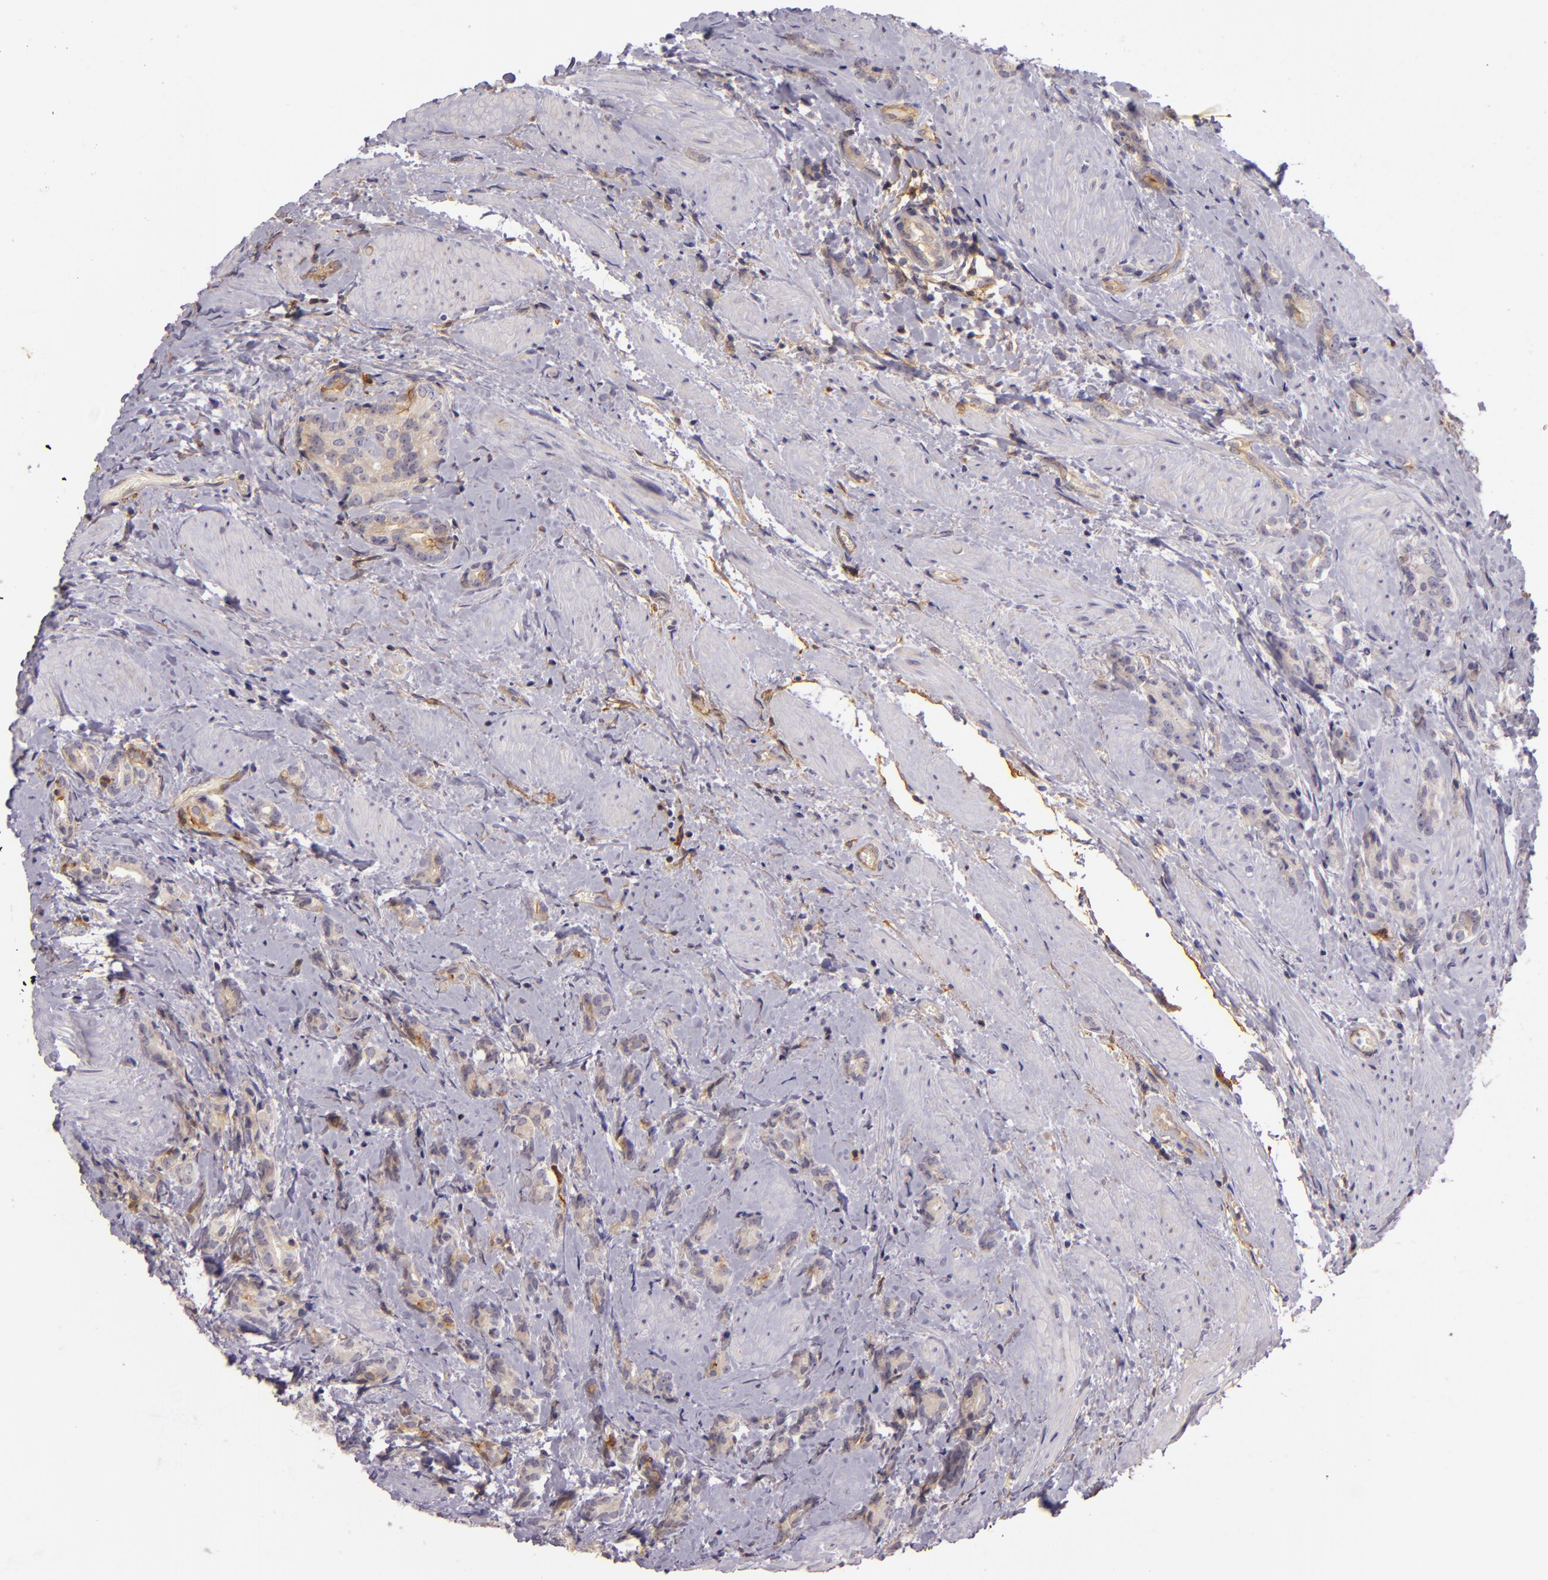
{"staining": {"intensity": "weak", "quantity": ">75%", "location": "cytoplasmic/membranous"}, "tissue": "prostate cancer", "cell_type": "Tumor cells", "image_type": "cancer", "snomed": [{"axis": "morphology", "description": "Adenocarcinoma, Medium grade"}, {"axis": "topography", "description": "Prostate"}], "caption": "Human medium-grade adenocarcinoma (prostate) stained with a protein marker exhibits weak staining in tumor cells.", "gene": "CTSF", "patient": {"sex": "male", "age": 59}}